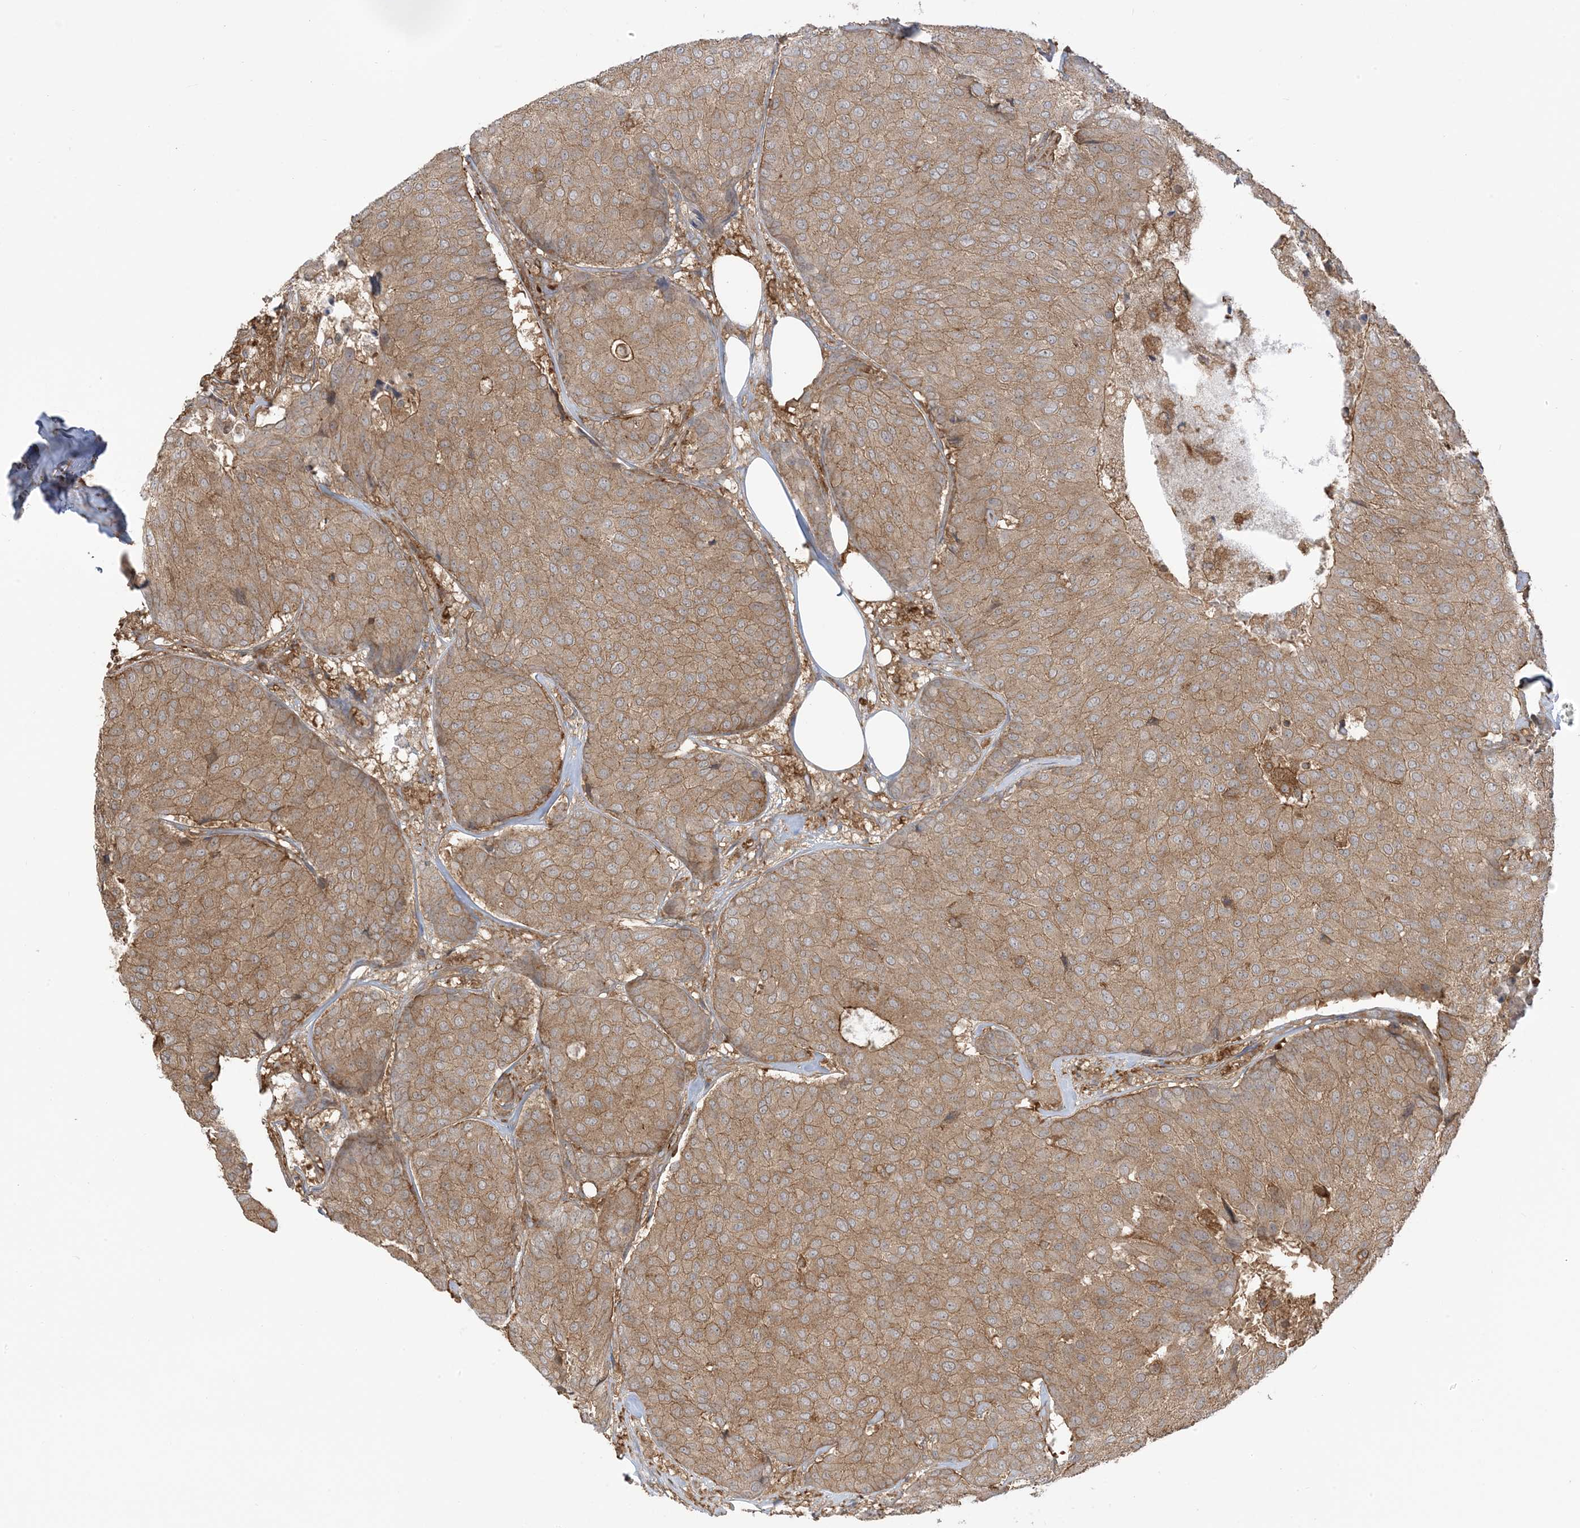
{"staining": {"intensity": "moderate", "quantity": ">75%", "location": "cytoplasmic/membranous"}, "tissue": "breast cancer", "cell_type": "Tumor cells", "image_type": "cancer", "snomed": [{"axis": "morphology", "description": "Duct carcinoma"}, {"axis": "topography", "description": "Breast"}], "caption": "The micrograph demonstrates staining of intraductal carcinoma (breast), revealing moderate cytoplasmic/membranous protein positivity (brown color) within tumor cells.", "gene": "CAPZB", "patient": {"sex": "female", "age": 75}}